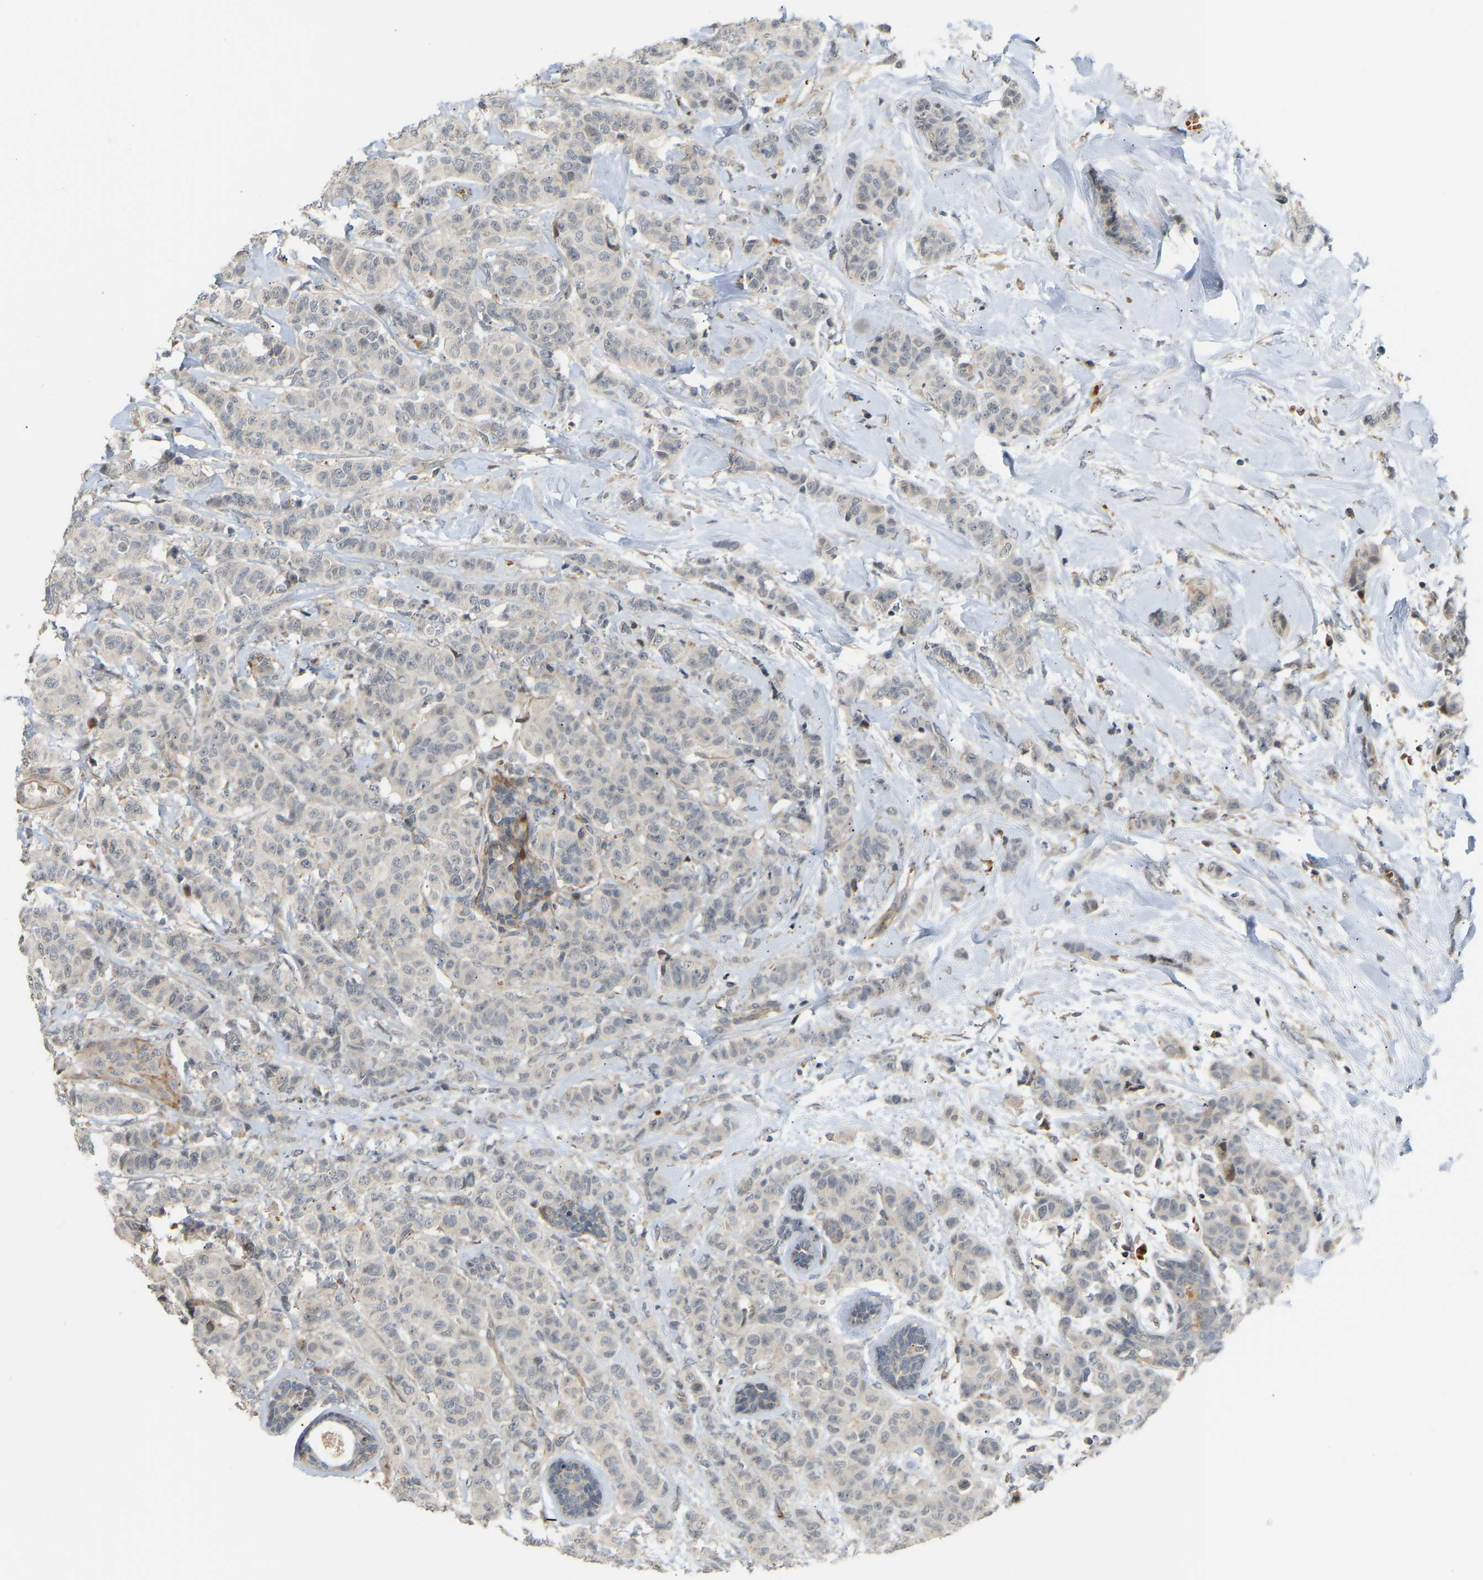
{"staining": {"intensity": "negative", "quantity": "none", "location": "none"}, "tissue": "breast cancer", "cell_type": "Tumor cells", "image_type": "cancer", "snomed": [{"axis": "morphology", "description": "Normal tissue, NOS"}, {"axis": "morphology", "description": "Duct carcinoma"}, {"axis": "topography", "description": "Breast"}], "caption": "The immunohistochemistry (IHC) image has no significant positivity in tumor cells of breast cancer (intraductal carcinoma) tissue.", "gene": "POGLUT2", "patient": {"sex": "female", "age": 40}}